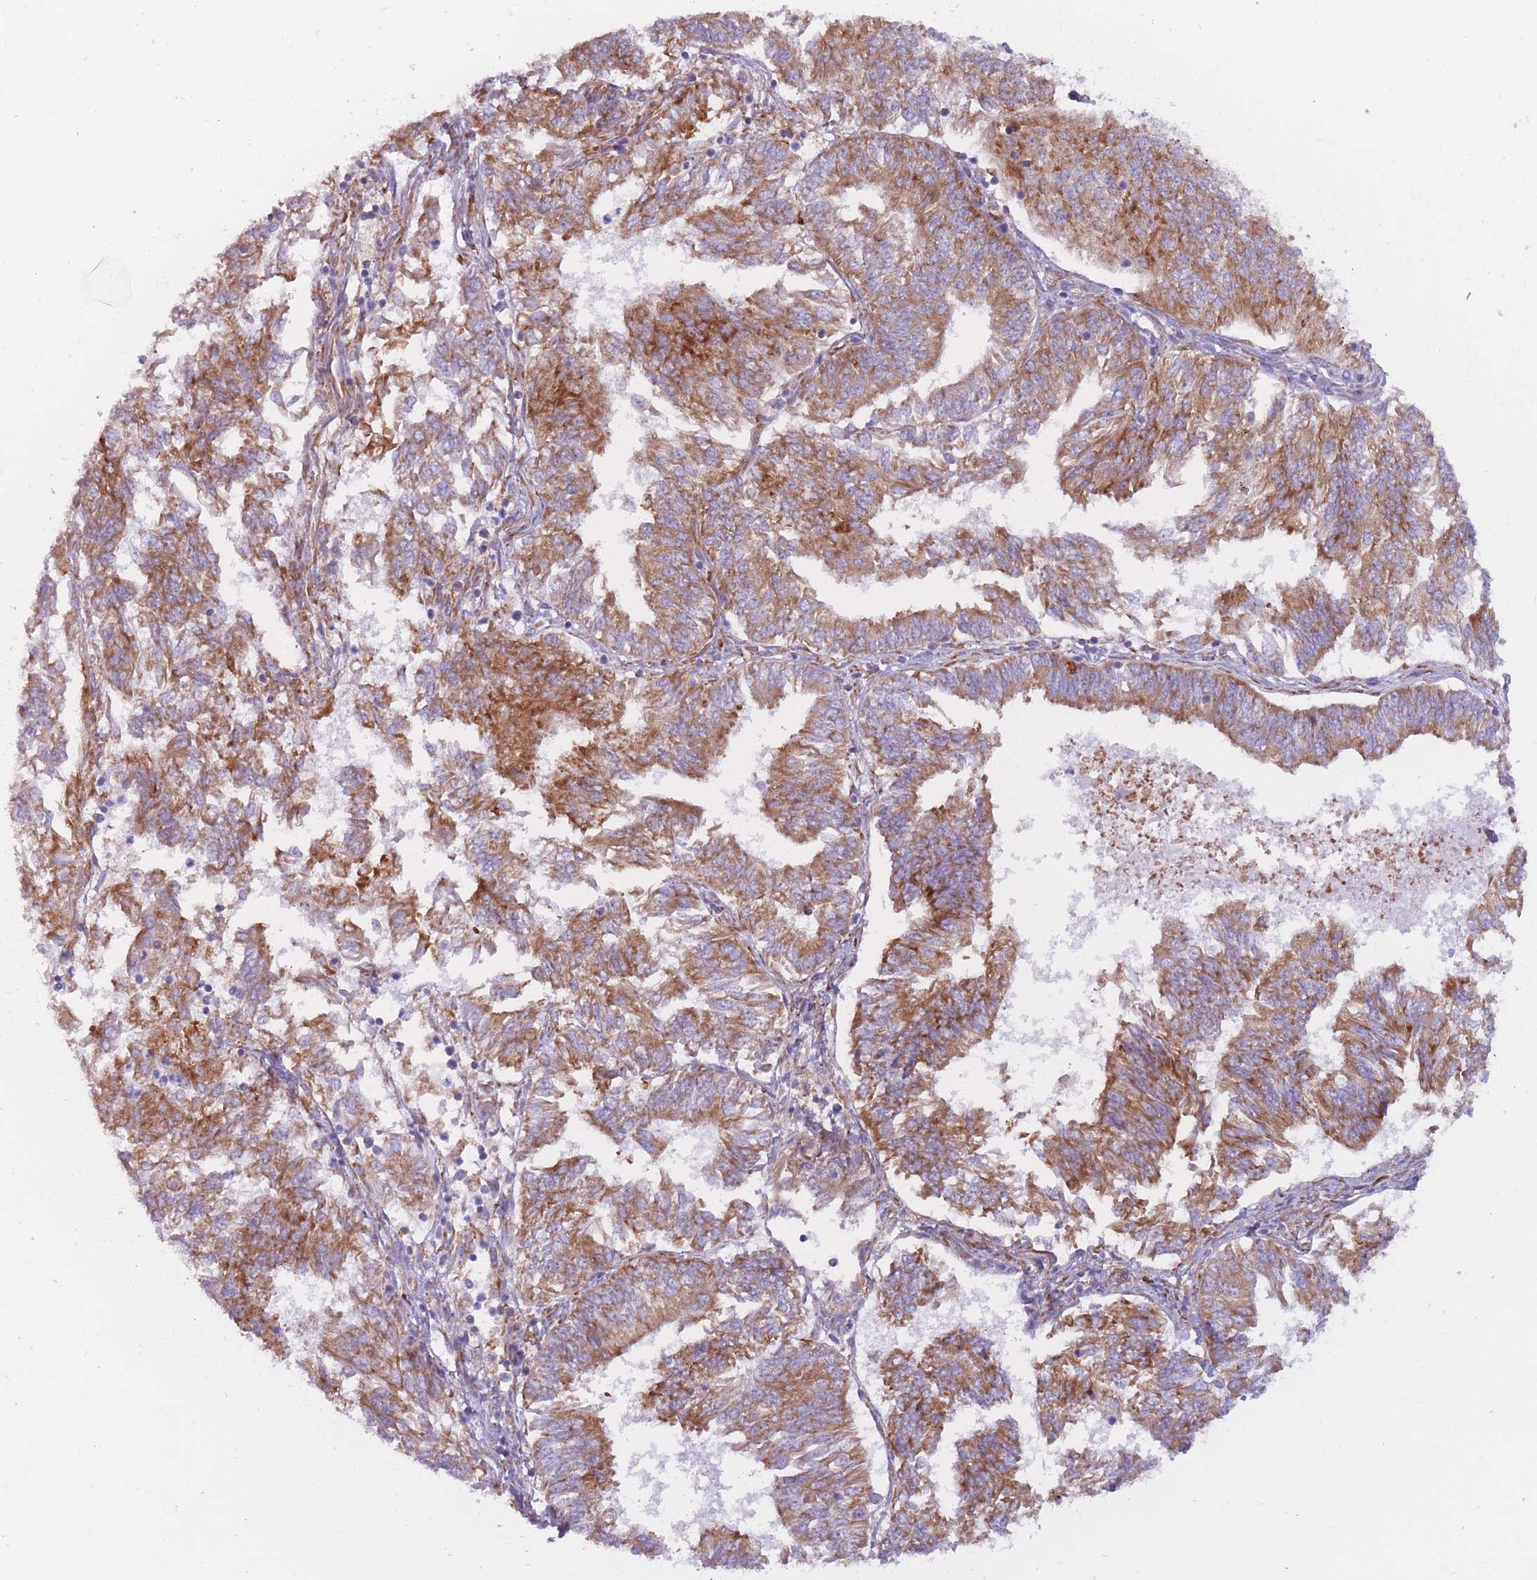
{"staining": {"intensity": "moderate", "quantity": ">75%", "location": "cytoplasmic/membranous"}, "tissue": "endometrial cancer", "cell_type": "Tumor cells", "image_type": "cancer", "snomed": [{"axis": "morphology", "description": "Adenocarcinoma, NOS"}, {"axis": "topography", "description": "Endometrium"}], "caption": "Protein expression by immunohistochemistry reveals moderate cytoplasmic/membranous positivity in about >75% of tumor cells in adenocarcinoma (endometrial).", "gene": "RPL18", "patient": {"sex": "female", "age": 58}}